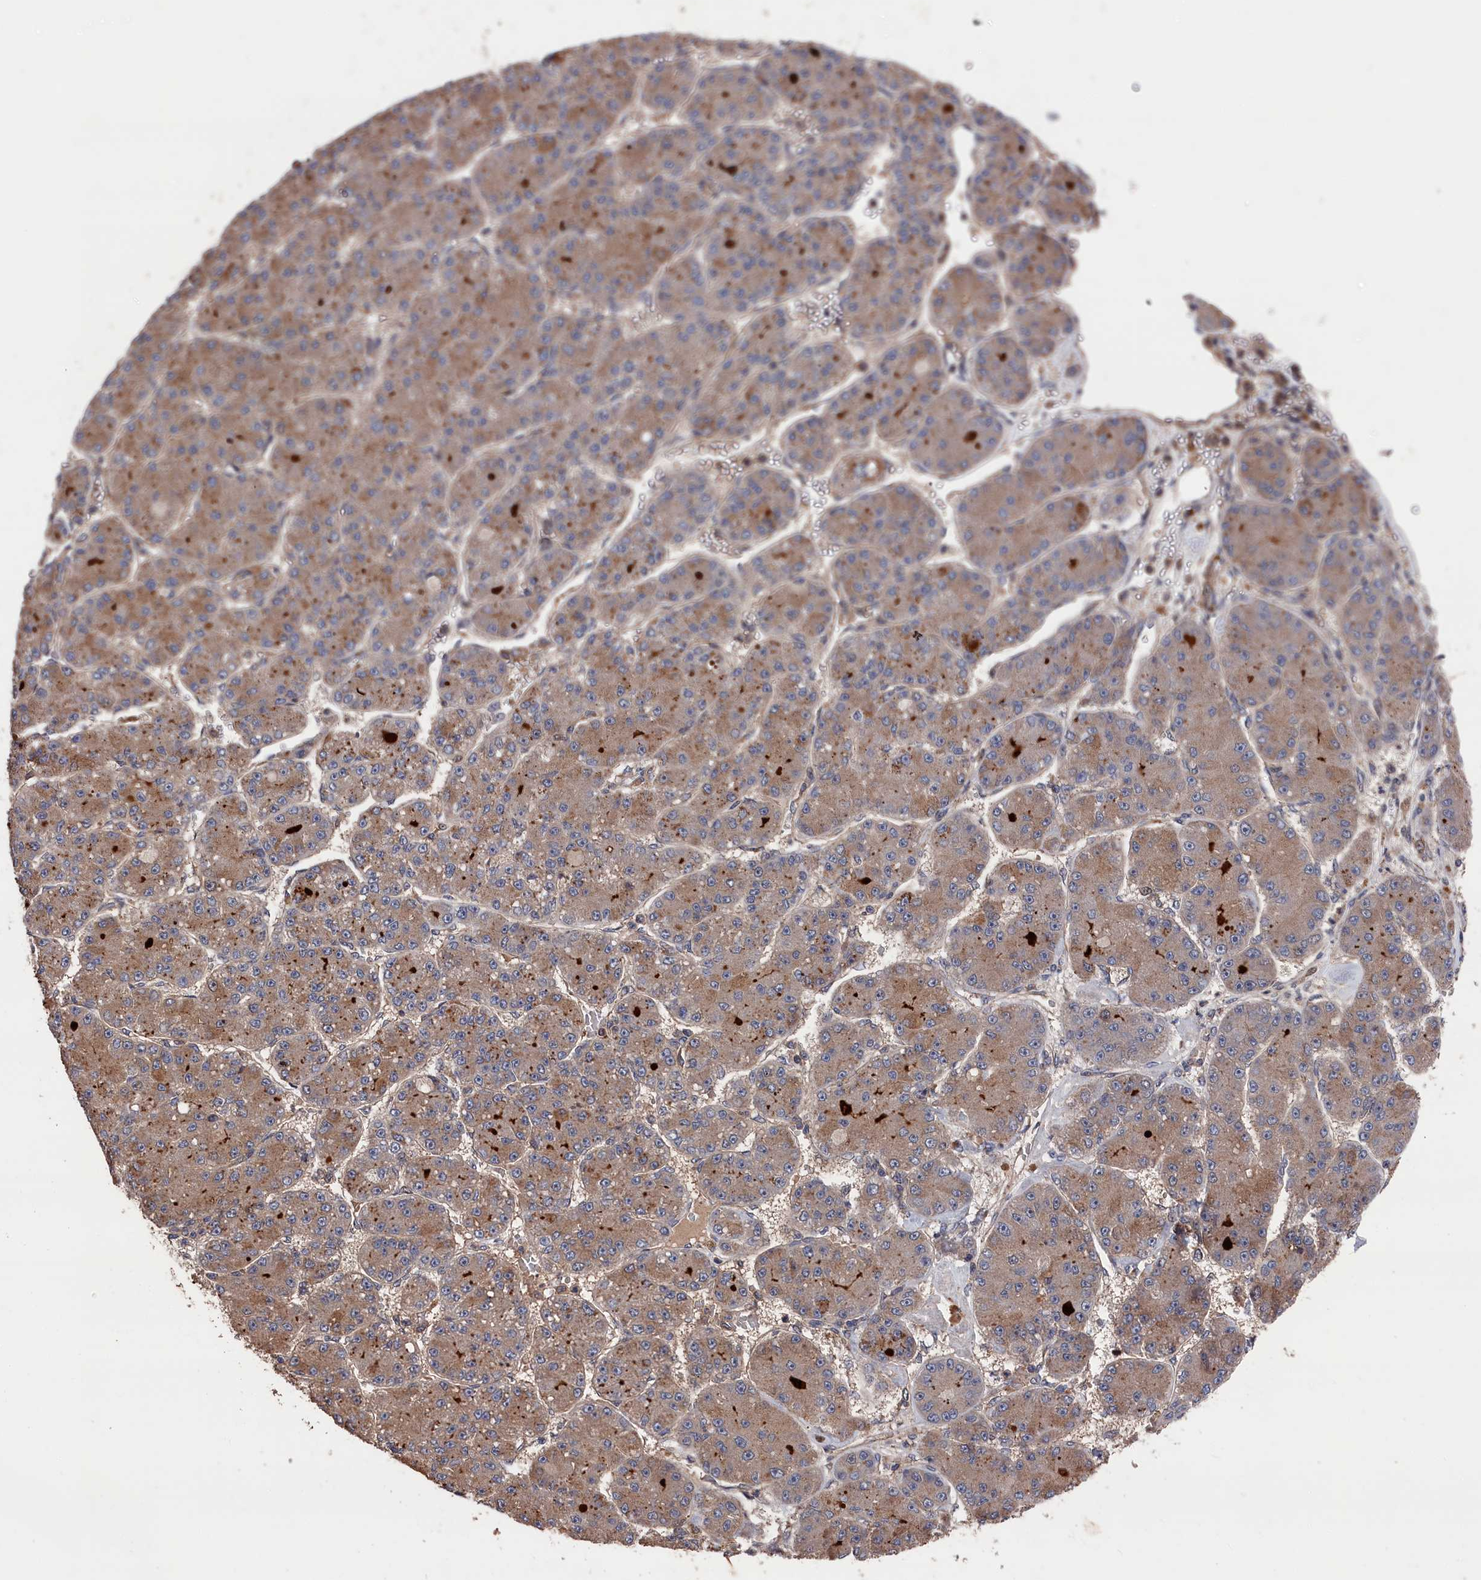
{"staining": {"intensity": "weak", "quantity": "25%-75%", "location": "cytoplasmic/membranous"}, "tissue": "liver cancer", "cell_type": "Tumor cells", "image_type": "cancer", "snomed": [{"axis": "morphology", "description": "Carcinoma, Hepatocellular, NOS"}, {"axis": "topography", "description": "Liver"}], "caption": "Immunohistochemical staining of human liver cancer (hepatocellular carcinoma) demonstrates low levels of weak cytoplasmic/membranous positivity in approximately 25%-75% of tumor cells.", "gene": "RMI2", "patient": {"sex": "male", "age": 67}}